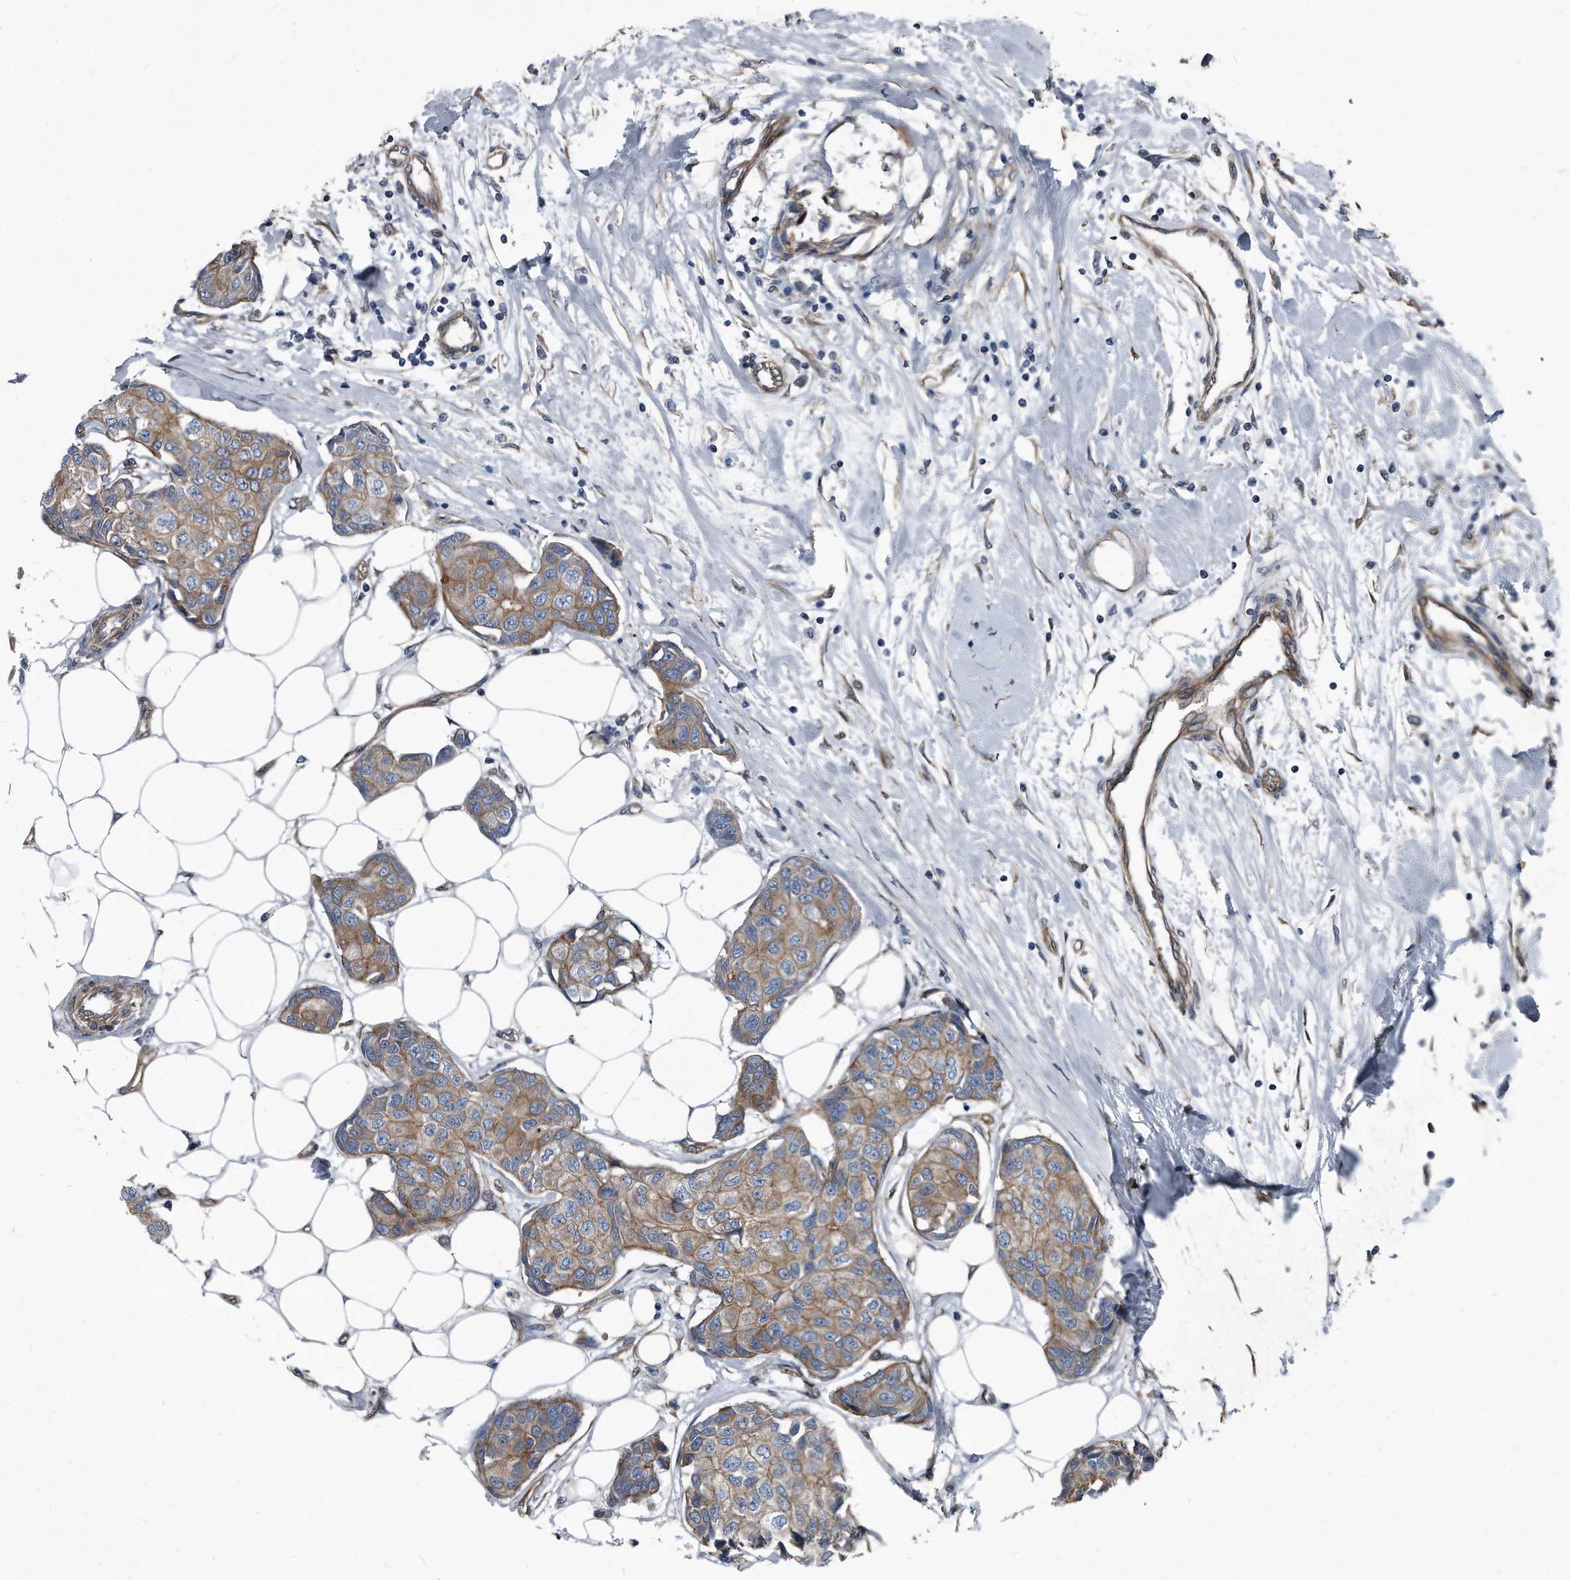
{"staining": {"intensity": "weak", "quantity": ">75%", "location": "cytoplasmic/membranous"}, "tissue": "breast cancer", "cell_type": "Tumor cells", "image_type": "cancer", "snomed": [{"axis": "morphology", "description": "Duct carcinoma"}, {"axis": "topography", "description": "Breast"}], "caption": "Breast infiltrating ductal carcinoma stained with IHC reveals weak cytoplasmic/membranous staining in about >75% of tumor cells. The protein is stained brown, and the nuclei are stained in blue (DAB (3,3'-diaminobenzidine) IHC with brightfield microscopy, high magnification).", "gene": "PLEC", "patient": {"sex": "female", "age": 80}}